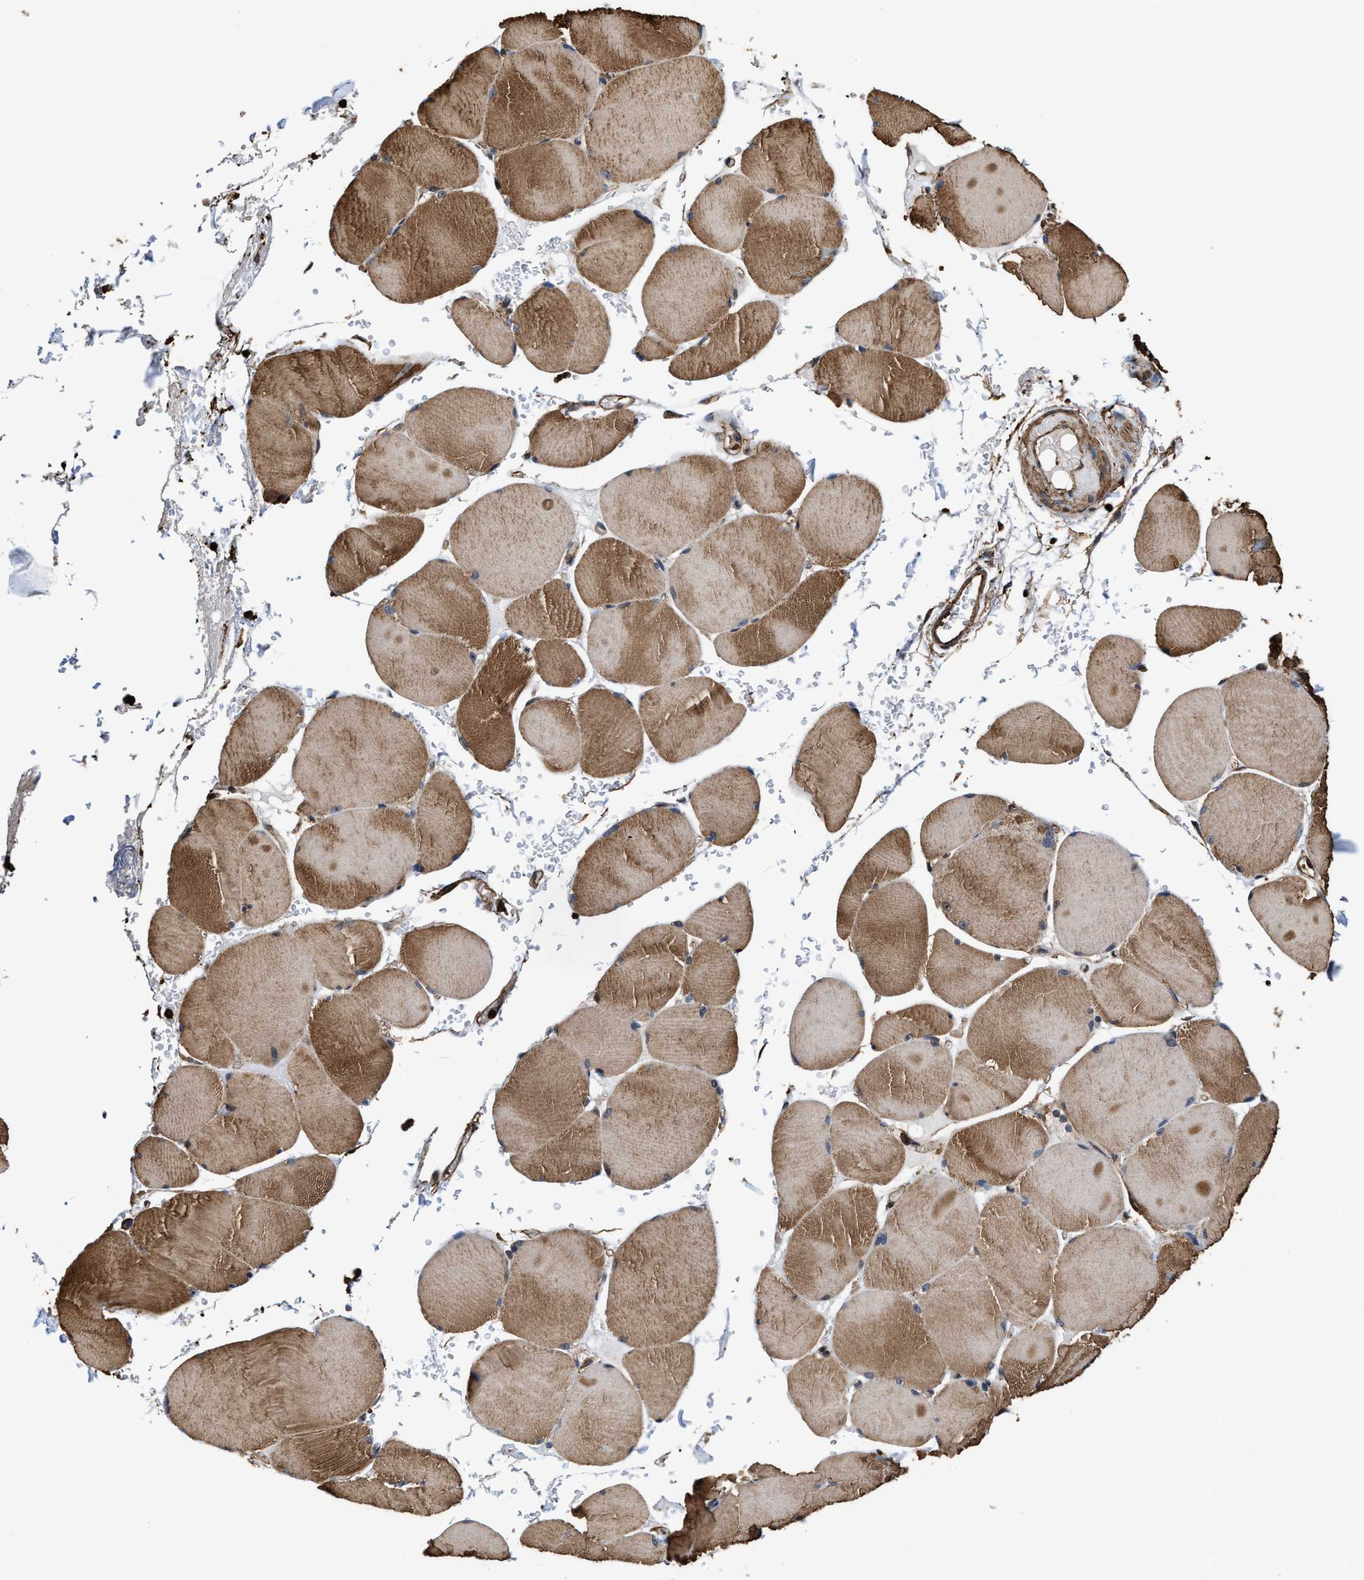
{"staining": {"intensity": "moderate", "quantity": ">75%", "location": "cytoplasmic/membranous"}, "tissue": "skeletal muscle", "cell_type": "Myocytes", "image_type": "normal", "snomed": [{"axis": "morphology", "description": "Normal tissue, NOS"}, {"axis": "topography", "description": "Skin"}, {"axis": "topography", "description": "Skeletal muscle"}], "caption": "Protein positivity by immunohistochemistry reveals moderate cytoplasmic/membranous positivity in approximately >75% of myocytes in unremarkable skeletal muscle.", "gene": "KBTBD2", "patient": {"sex": "male", "age": 83}}